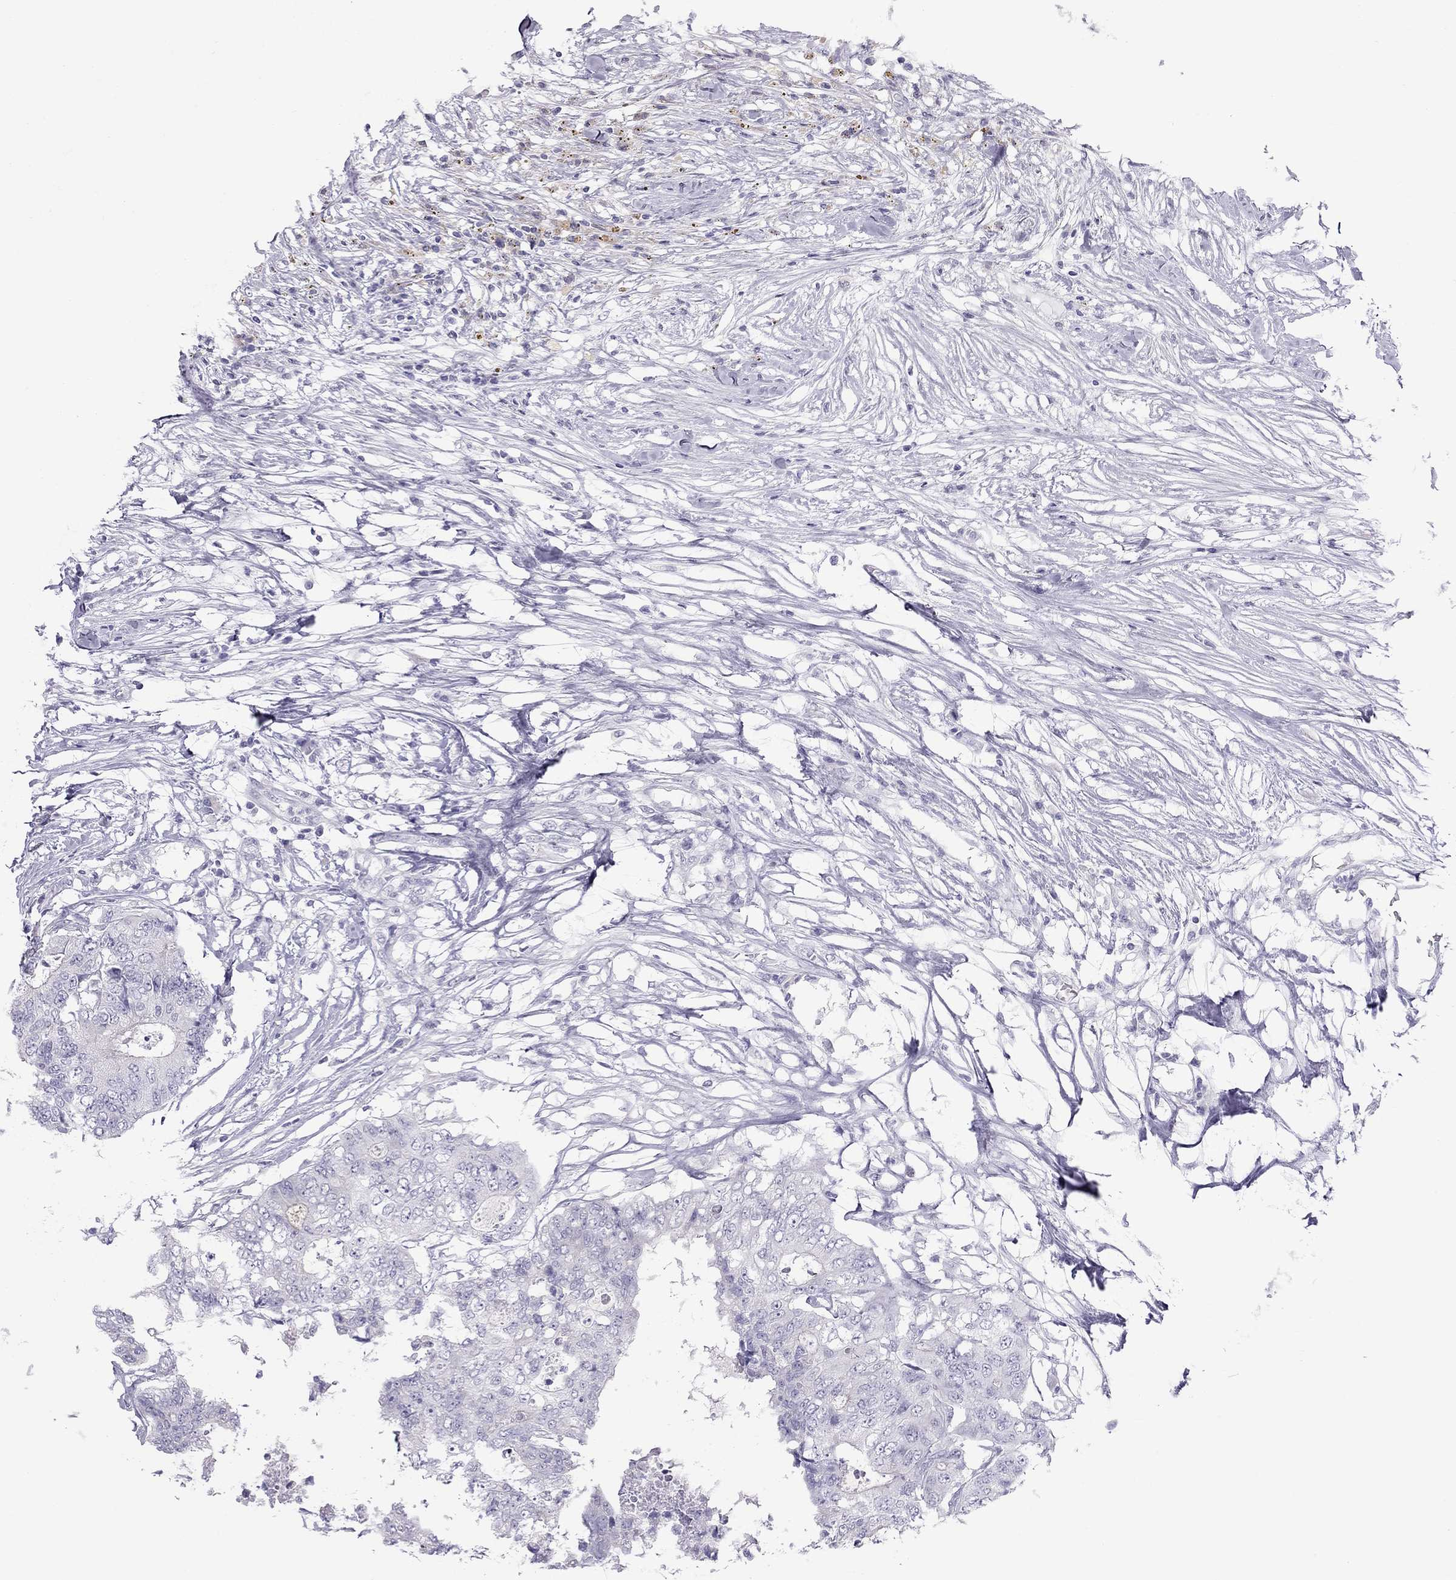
{"staining": {"intensity": "negative", "quantity": "none", "location": "none"}, "tissue": "colorectal cancer", "cell_type": "Tumor cells", "image_type": "cancer", "snomed": [{"axis": "morphology", "description": "Adenocarcinoma, NOS"}, {"axis": "topography", "description": "Colon"}], "caption": "Tumor cells show no significant protein positivity in colorectal adenocarcinoma.", "gene": "TEX14", "patient": {"sex": "female", "age": 48}}